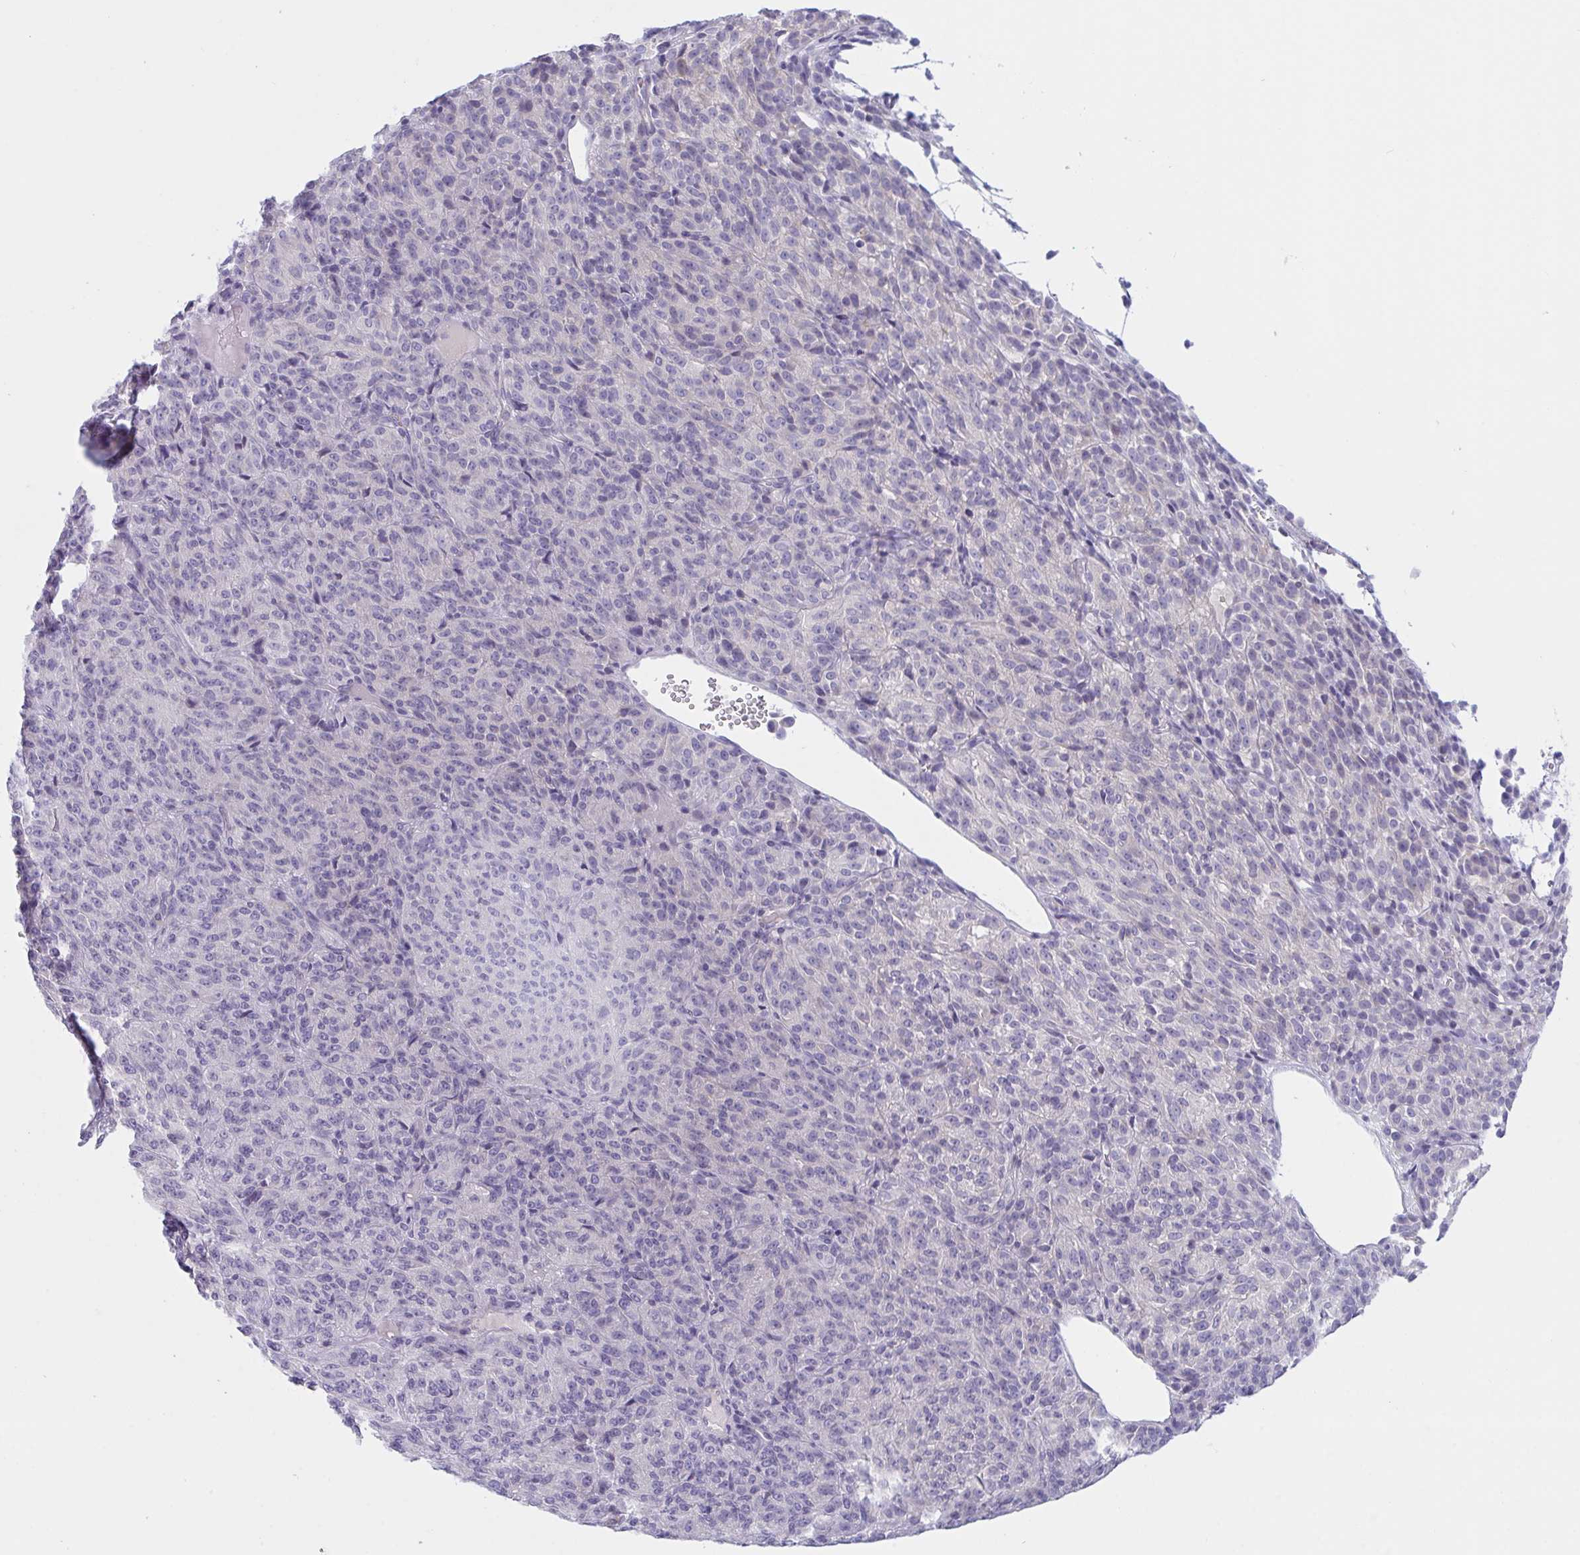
{"staining": {"intensity": "negative", "quantity": "none", "location": "none"}, "tissue": "melanoma", "cell_type": "Tumor cells", "image_type": "cancer", "snomed": [{"axis": "morphology", "description": "Malignant melanoma, Metastatic site"}, {"axis": "topography", "description": "Brain"}], "caption": "Melanoma stained for a protein using immunohistochemistry demonstrates no positivity tumor cells.", "gene": "NAA30", "patient": {"sex": "female", "age": 56}}